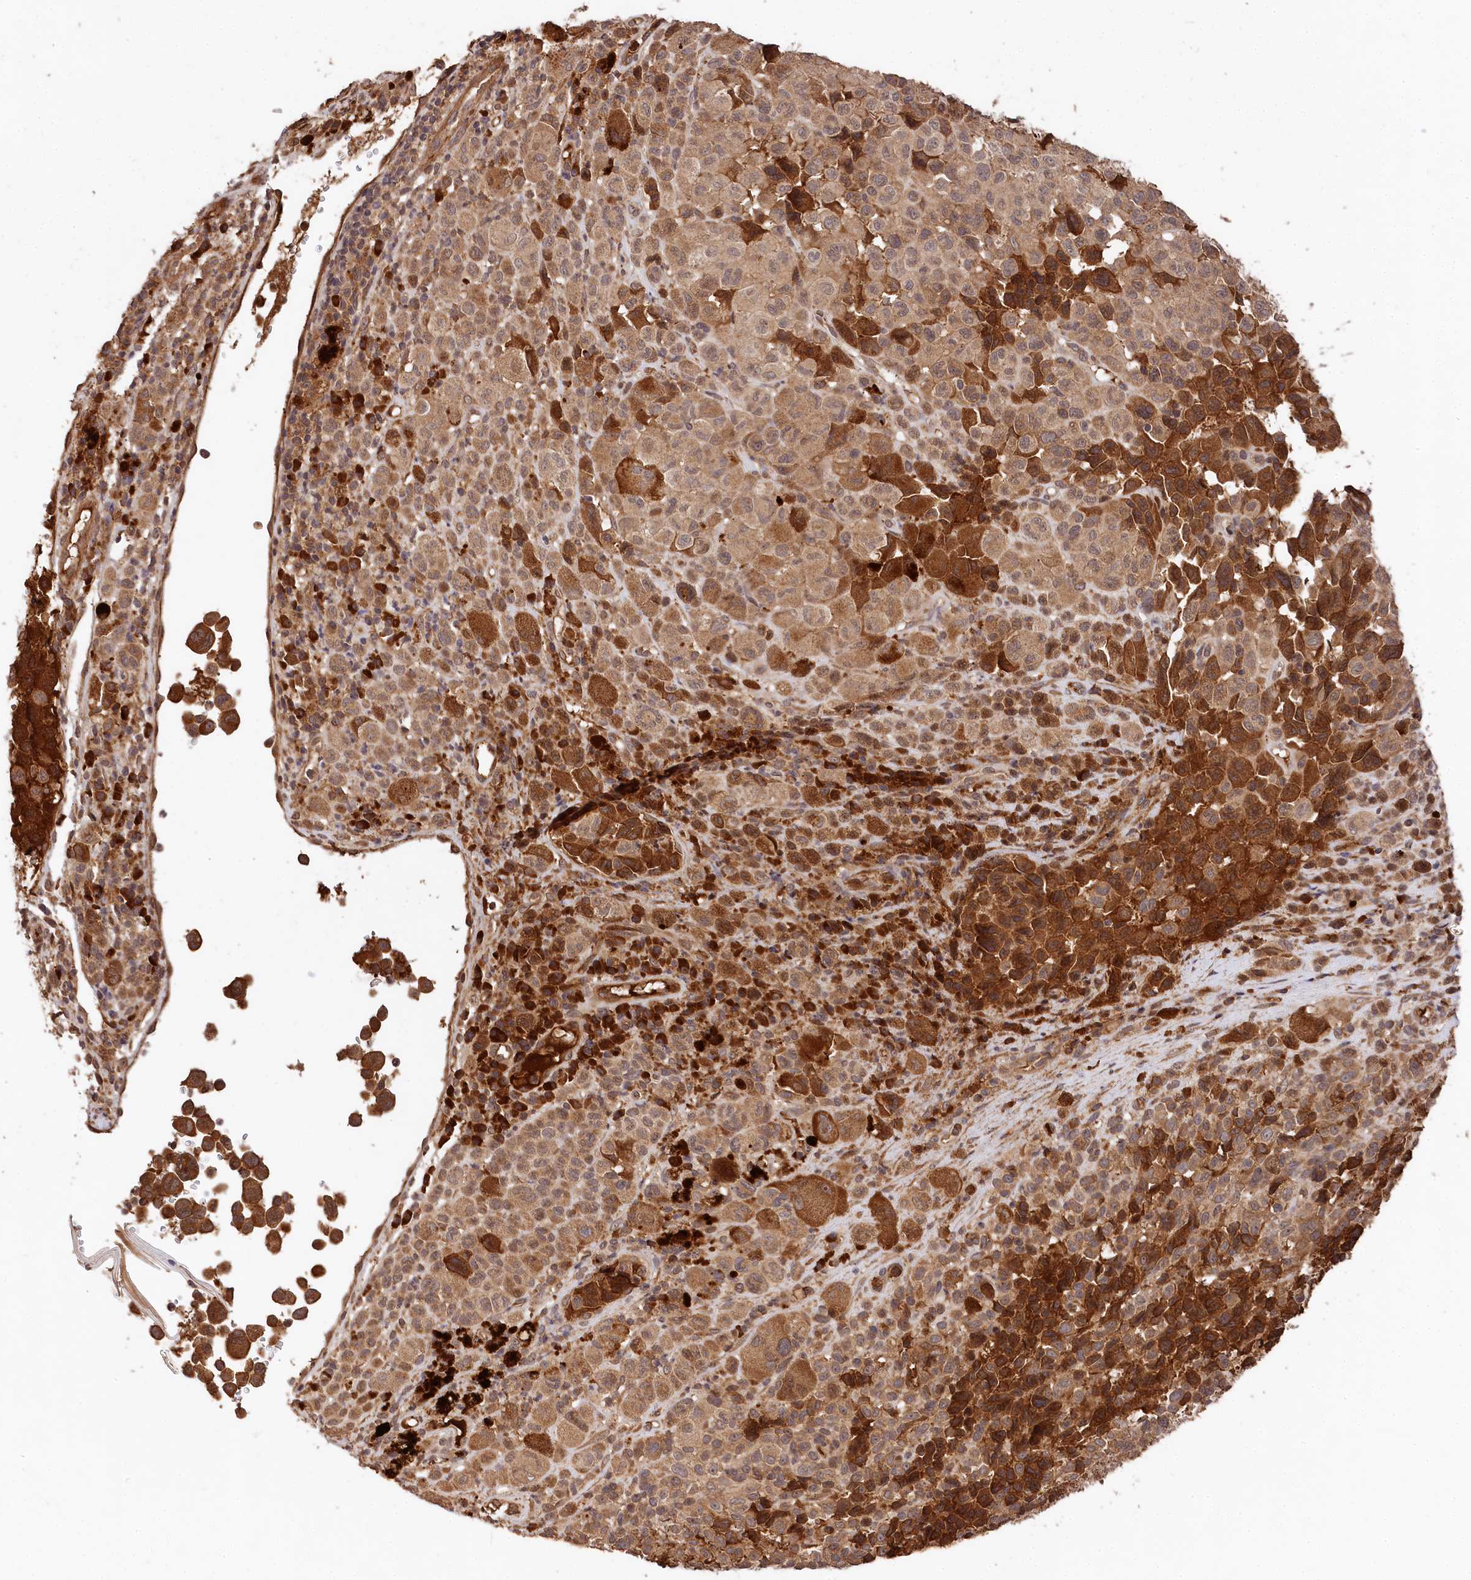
{"staining": {"intensity": "moderate", "quantity": ">75%", "location": "cytoplasmic/membranous"}, "tissue": "melanoma", "cell_type": "Tumor cells", "image_type": "cancer", "snomed": [{"axis": "morphology", "description": "Malignant melanoma, NOS"}, {"axis": "topography", "description": "Skin of trunk"}], "caption": "Approximately >75% of tumor cells in malignant melanoma display moderate cytoplasmic/membranous protein staining as visualized by brown immunohistochemical staining.", "gene": "MCF2L2", "patient": {"sex": "male", "age": 71}}